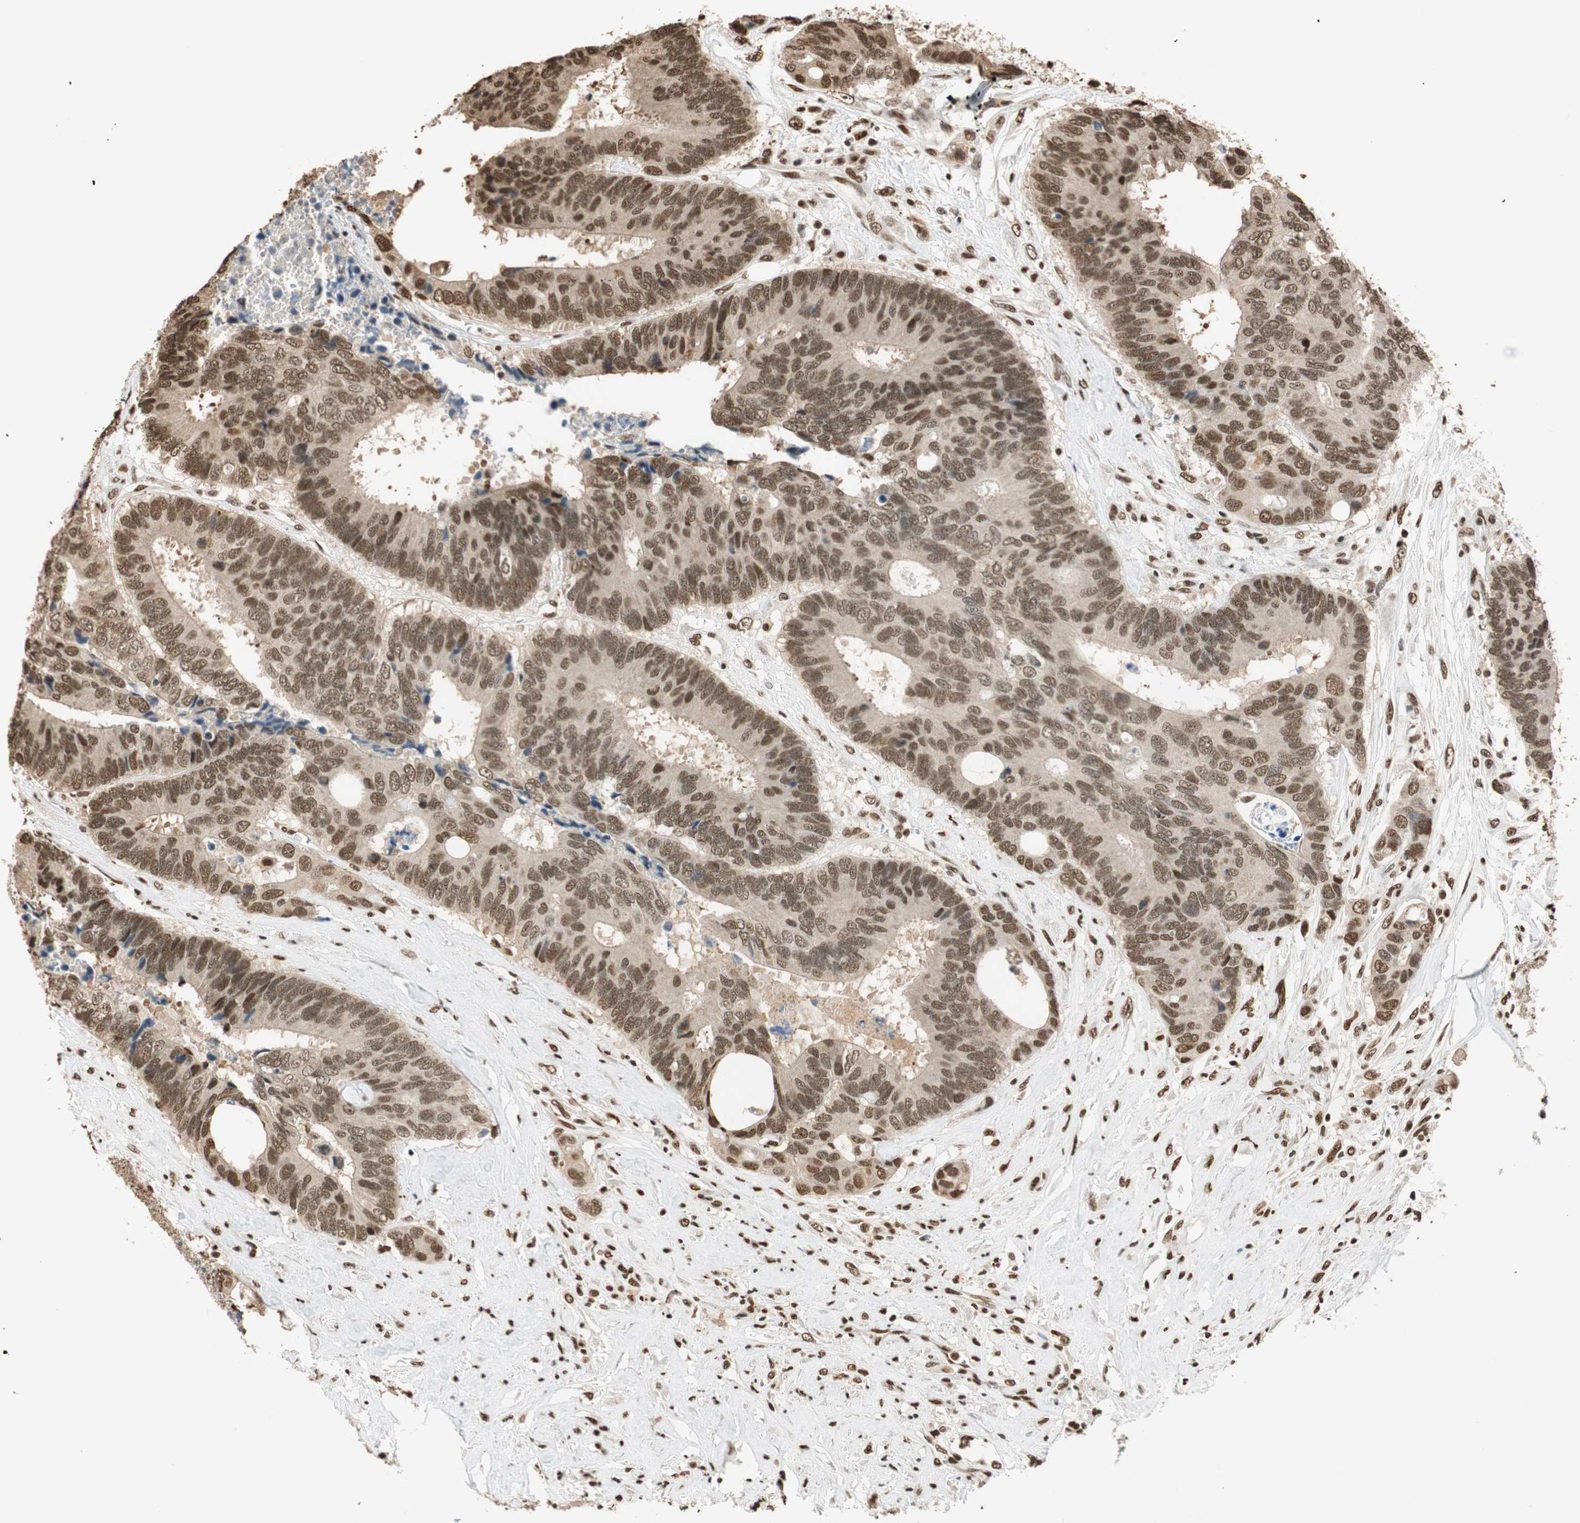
{"staining": {"intensity": "strong", "quantity": ">75%", "location": "nuclear"}, "tissue": "colorectal cancer", "cell_type": "Tumor cells", "image_type": "cancer", "snomed": [{"axis": "morphology", "description": "Adenocarcinoma, NOS"}, {"axis": "topography", "description": "Rectum"}], "caption": "Immunohistochemical staining of human colorectal cancer exhibits high levels of strong nuclear protein staining in approximately >75% of tumor cells. The staining was performed using DAB (3,3'-diaminobenzidine) to visualize the protein expression in brown, while the nuclei were stained in blue with hematoxylin (Magnification: 20x).", "gene": "FANCG", "patient": {"sex": "male", "age": 55}}